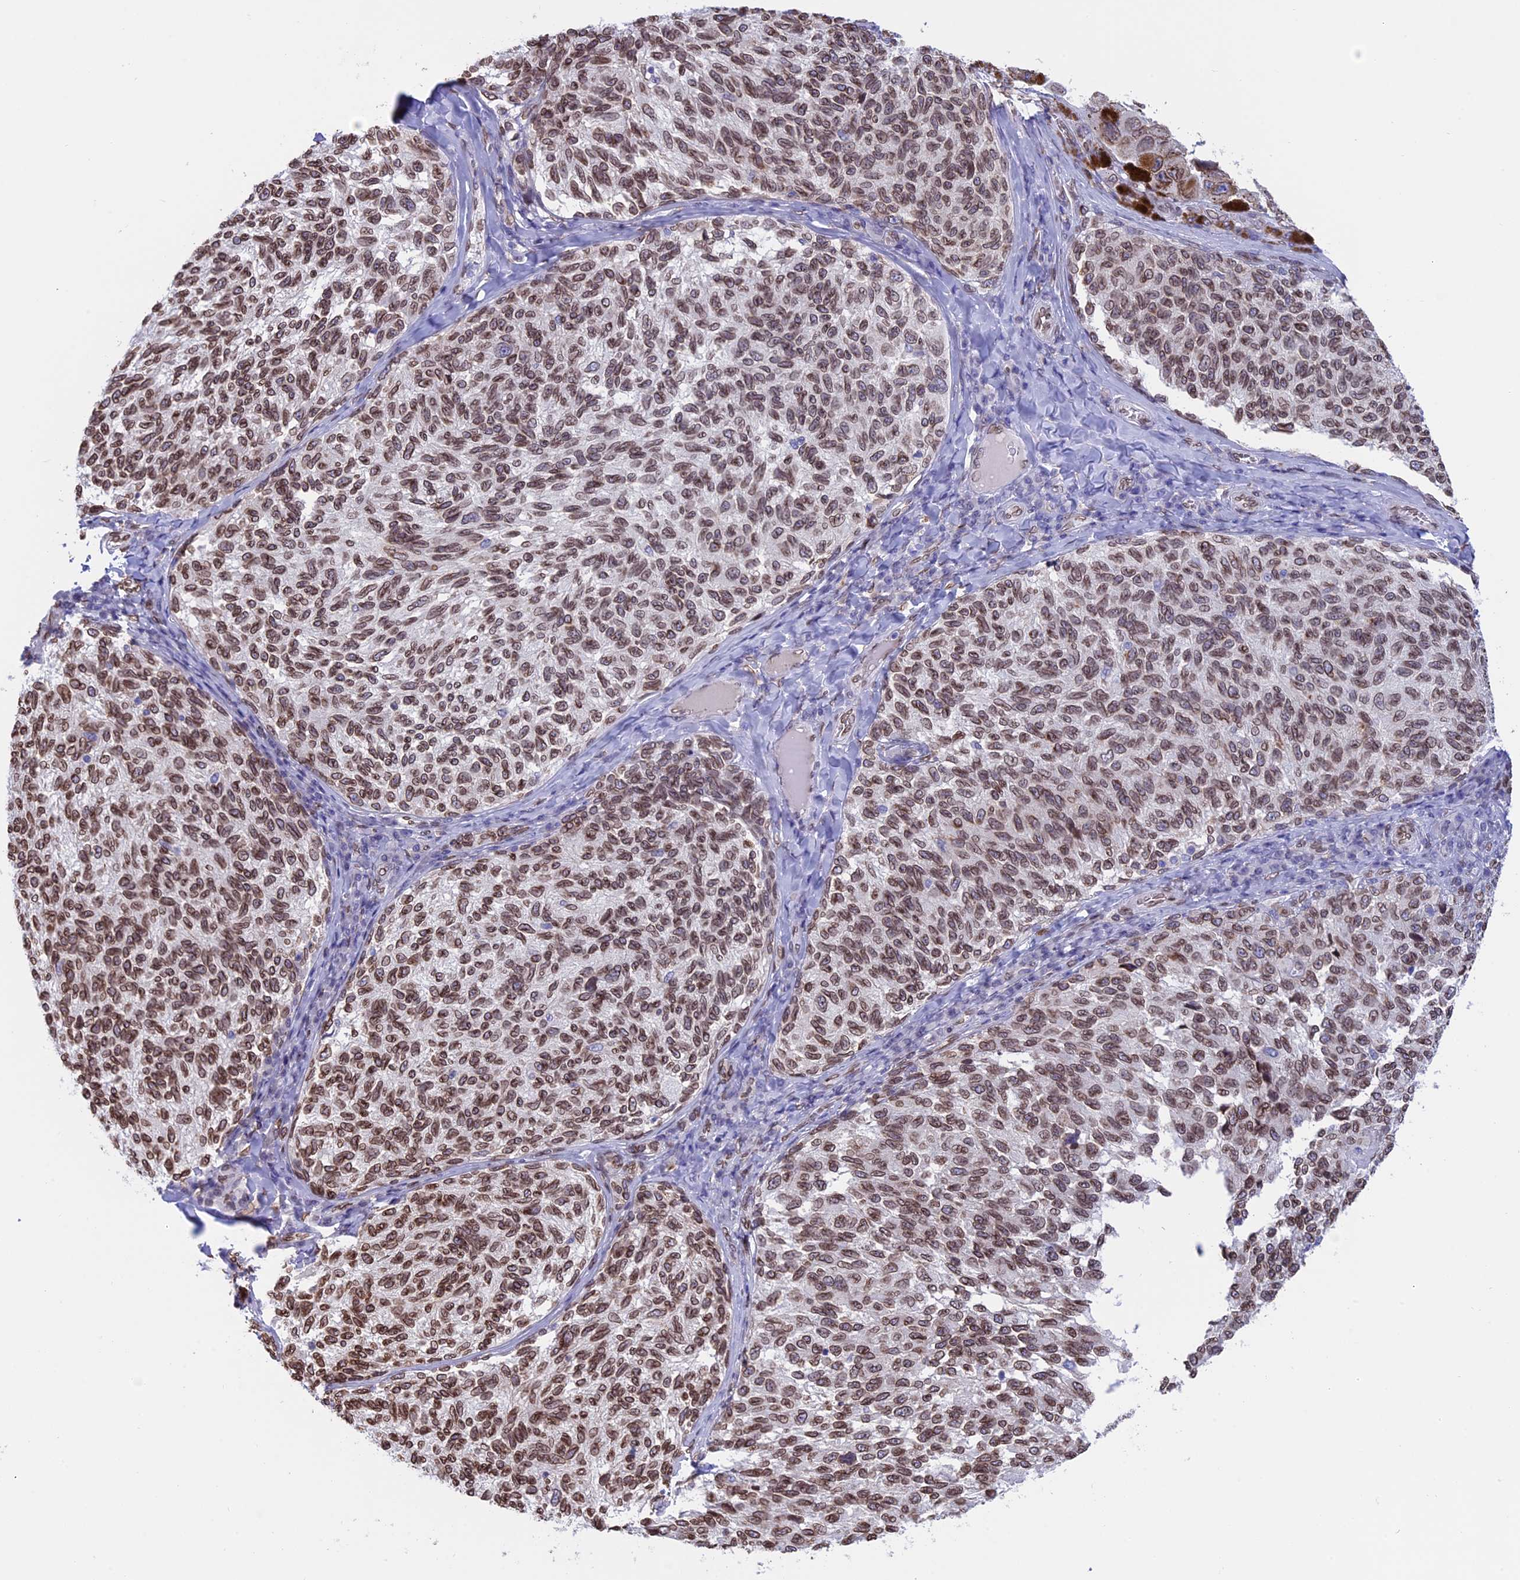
{"staining": {"intensity": "moderate", "quantity": ">75%", "location": "cytoplasmic/membranous,nuclear"}, "tissue": "melanoma", "cell_type": "Tumor cells", "image_type": "cancer", "snomed": [{"axis": "morphology", "description": "Malignant melanoma, NOS"}, {"axis": "topography", "description": "Skin"}], "caption": "High-magnification brightfield microscopy of malignant melanoma stained with DAB (3,3'-diaminobenzidine) (brown) and counterstained with hematoxylin (blue). tumor cells exhibit moderate cytoplasmic/membranous and nuclear expression is identified in approximately>75% of cells.", "gene": "TMPRSS7", "patient": {"sex": "female", "age": 73}}